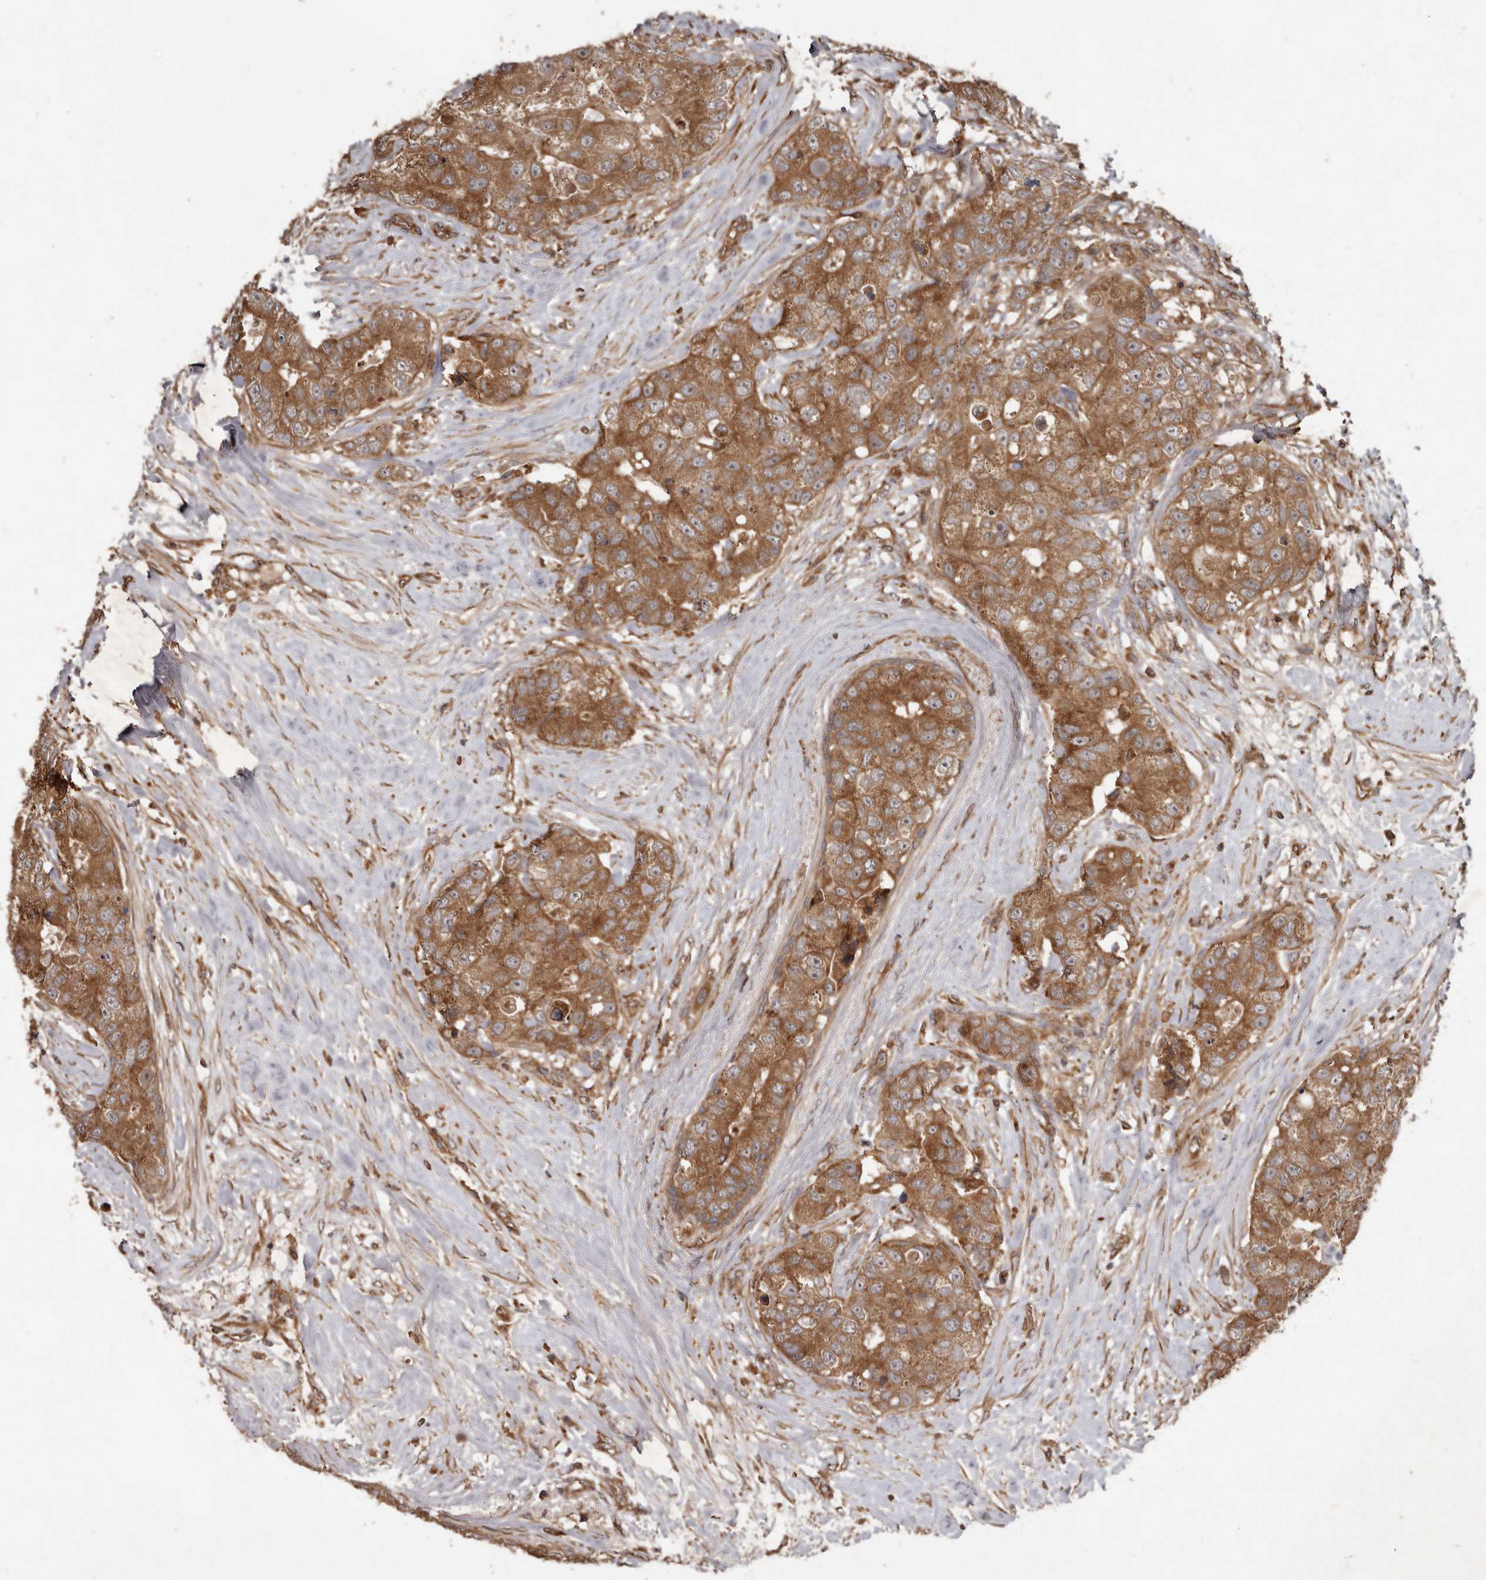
{"staining": {"intensity": "moderate", "quantity": ">75%", "location": "cytoplasmic/membranous"}, "tissue": "breast cancer", "cell_type": "Tumor cells", "image_type": "cancer", "snomed": [{"axis": "morphology", "description": "Duct carcinoma"}, {"axis": "topography", "description": "Breast"}], "caption": "Protein expression analysis of human breast intraductal carcinoma reveals moderate cytoplasmic/membranous positivity in approximately >75% of tumor cells.", "gene": "STK36", "patient": {"sex": "female", "age": 62}}